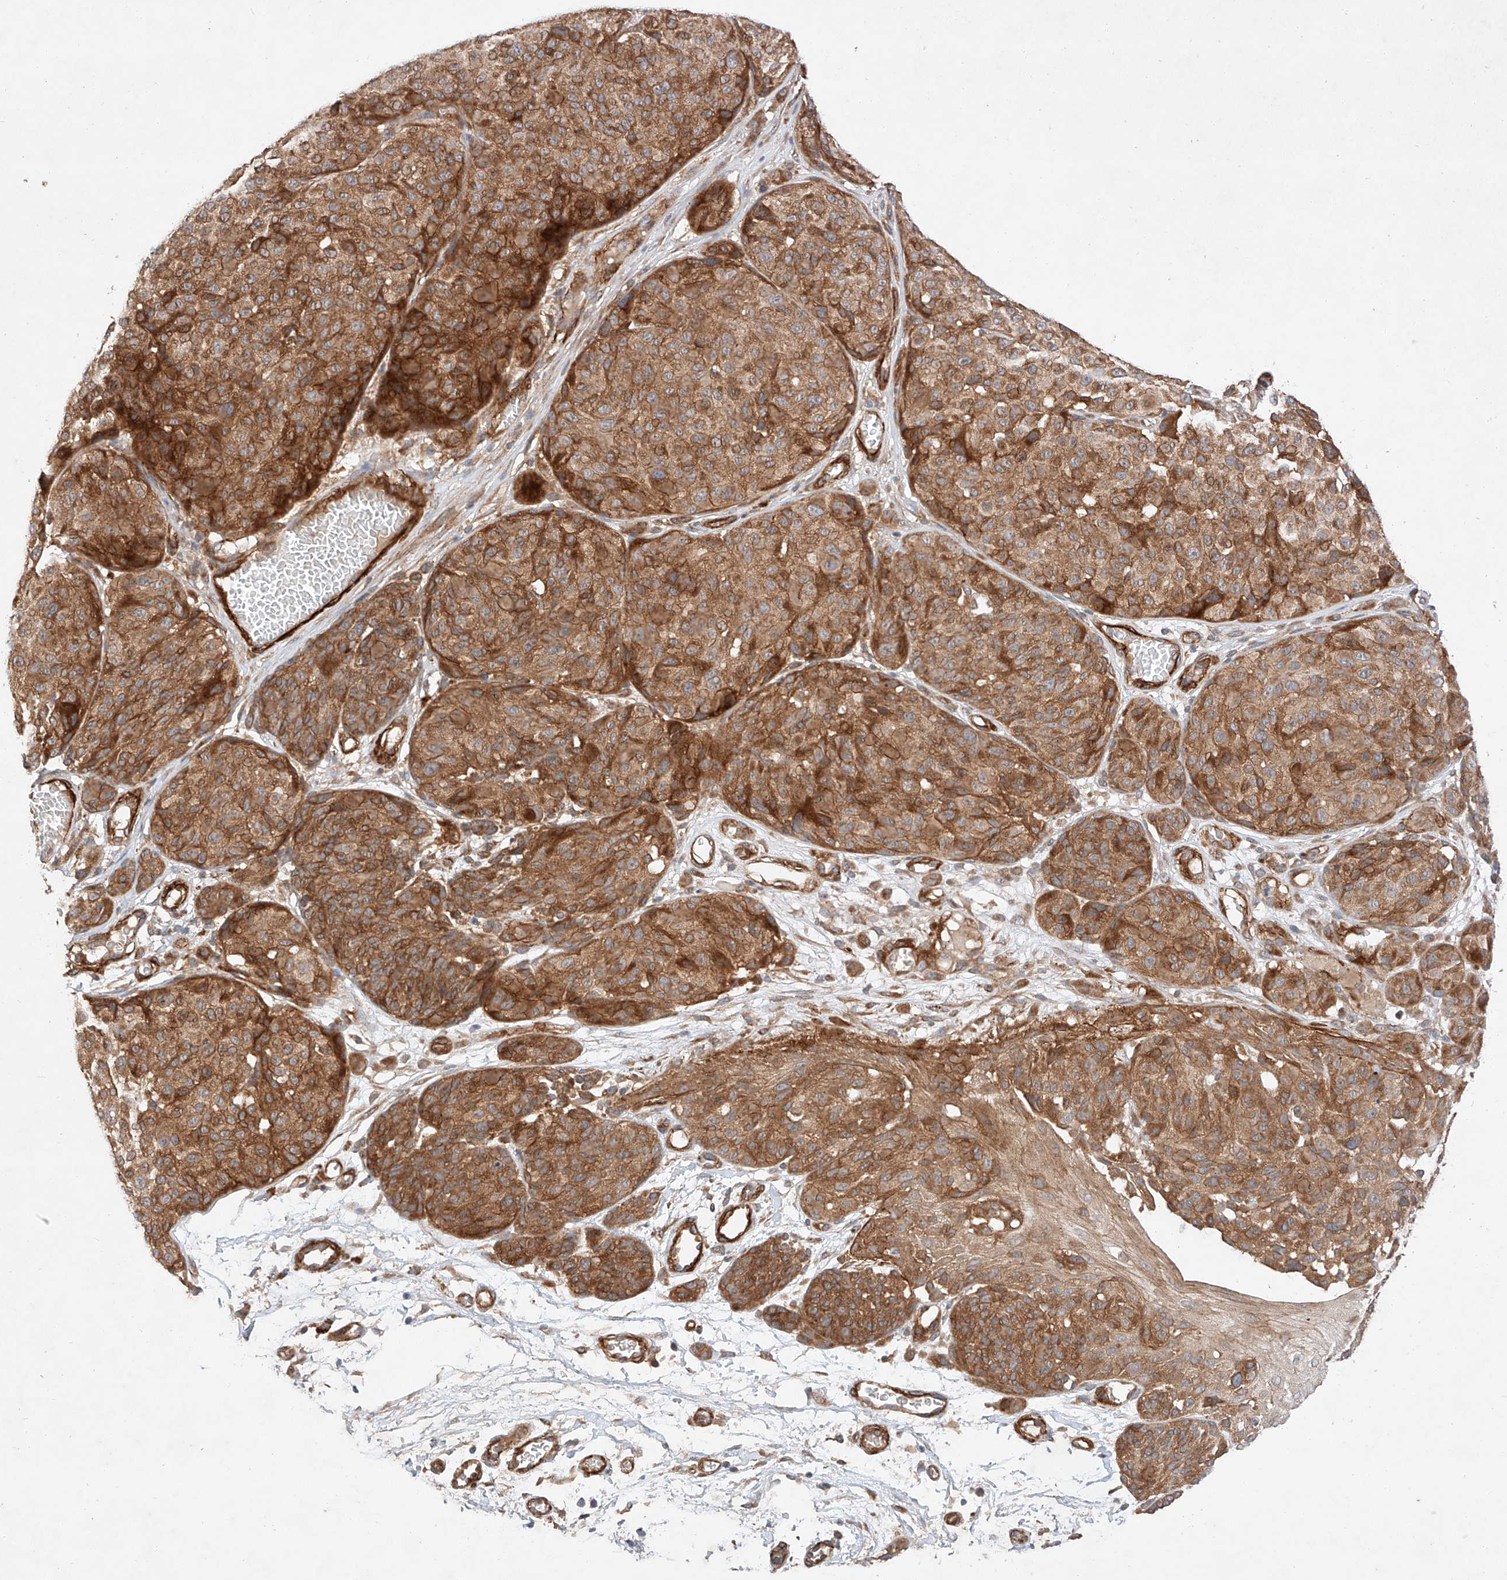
{"staining": {"intensity": "moderate", "quantity": ">75%", "location": "cytoplasmic/membranous"}, "tissue": "melanoma", "cell_type": "Tumor cells", "image_type": "cancer", "snomed": [{"axis": "morphology", "description": "Malignant melanoma, NOS"}, {"axis": "topography", "description": "Skin"}], "caption": "Malignant melanoma tissue shows moderate cytoplasmic/membranous staining in approximately >75% of tumor cells", "gene": "RAB23", "patient": {"sex": "male", "age": 83}}